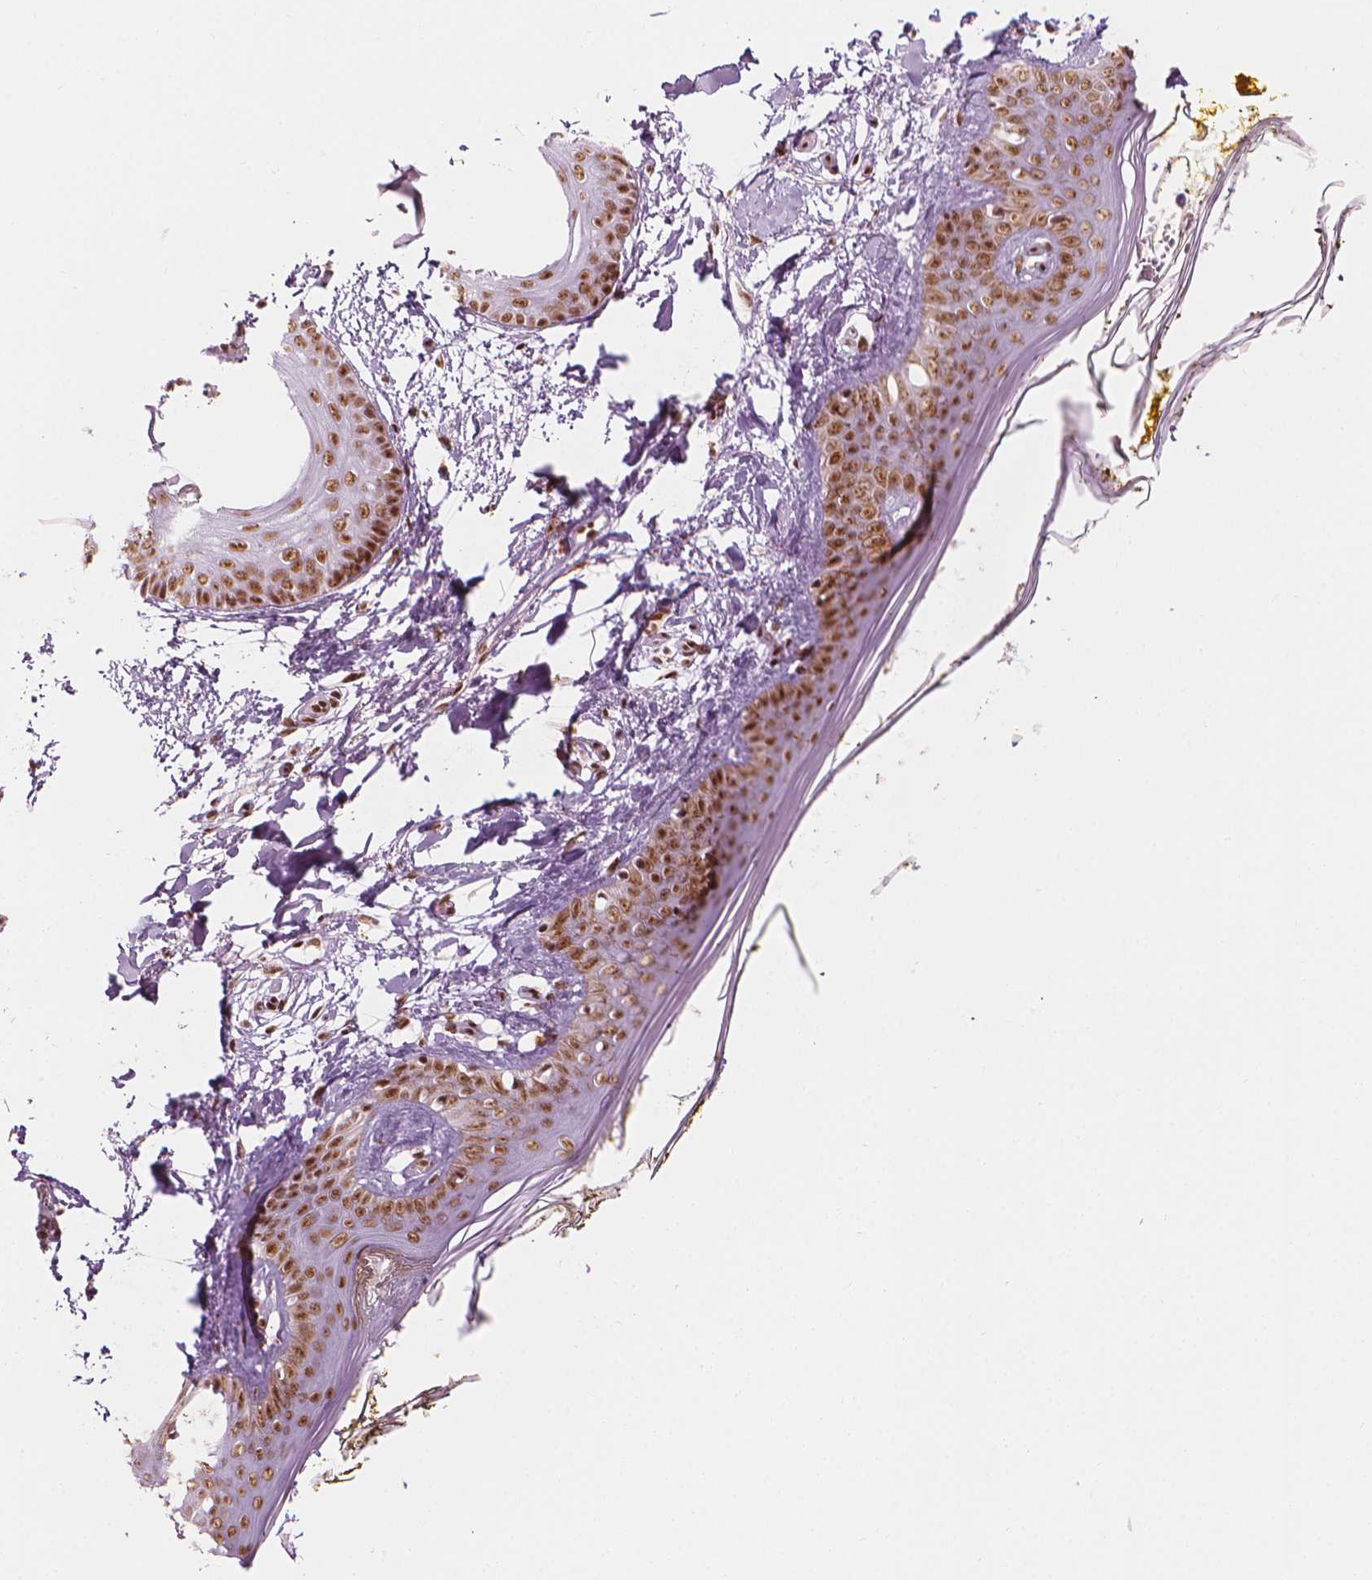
{"staining": {"intensity": "moderate", "quantity": ">75%", "location": "nuclear"}, "tissue": "skin", "cell_type": "Fibroblasts", "image_type": "normal", "snomed": [{"axis": "morphology", "description": "Normal tissue, NOS"}, {"axis": "topography", "description": "Skin"}], "caption": "Fibroblasts show medium levels of moderate nuclear expression in about >75% of cells in benign human skin. (DAB (3,3'-diaminobenzidine) IHC, brown staining for protein, blue staining for nuclei).", "gene": "ELF2", "patient": {"sex": "female", "age": 34}}